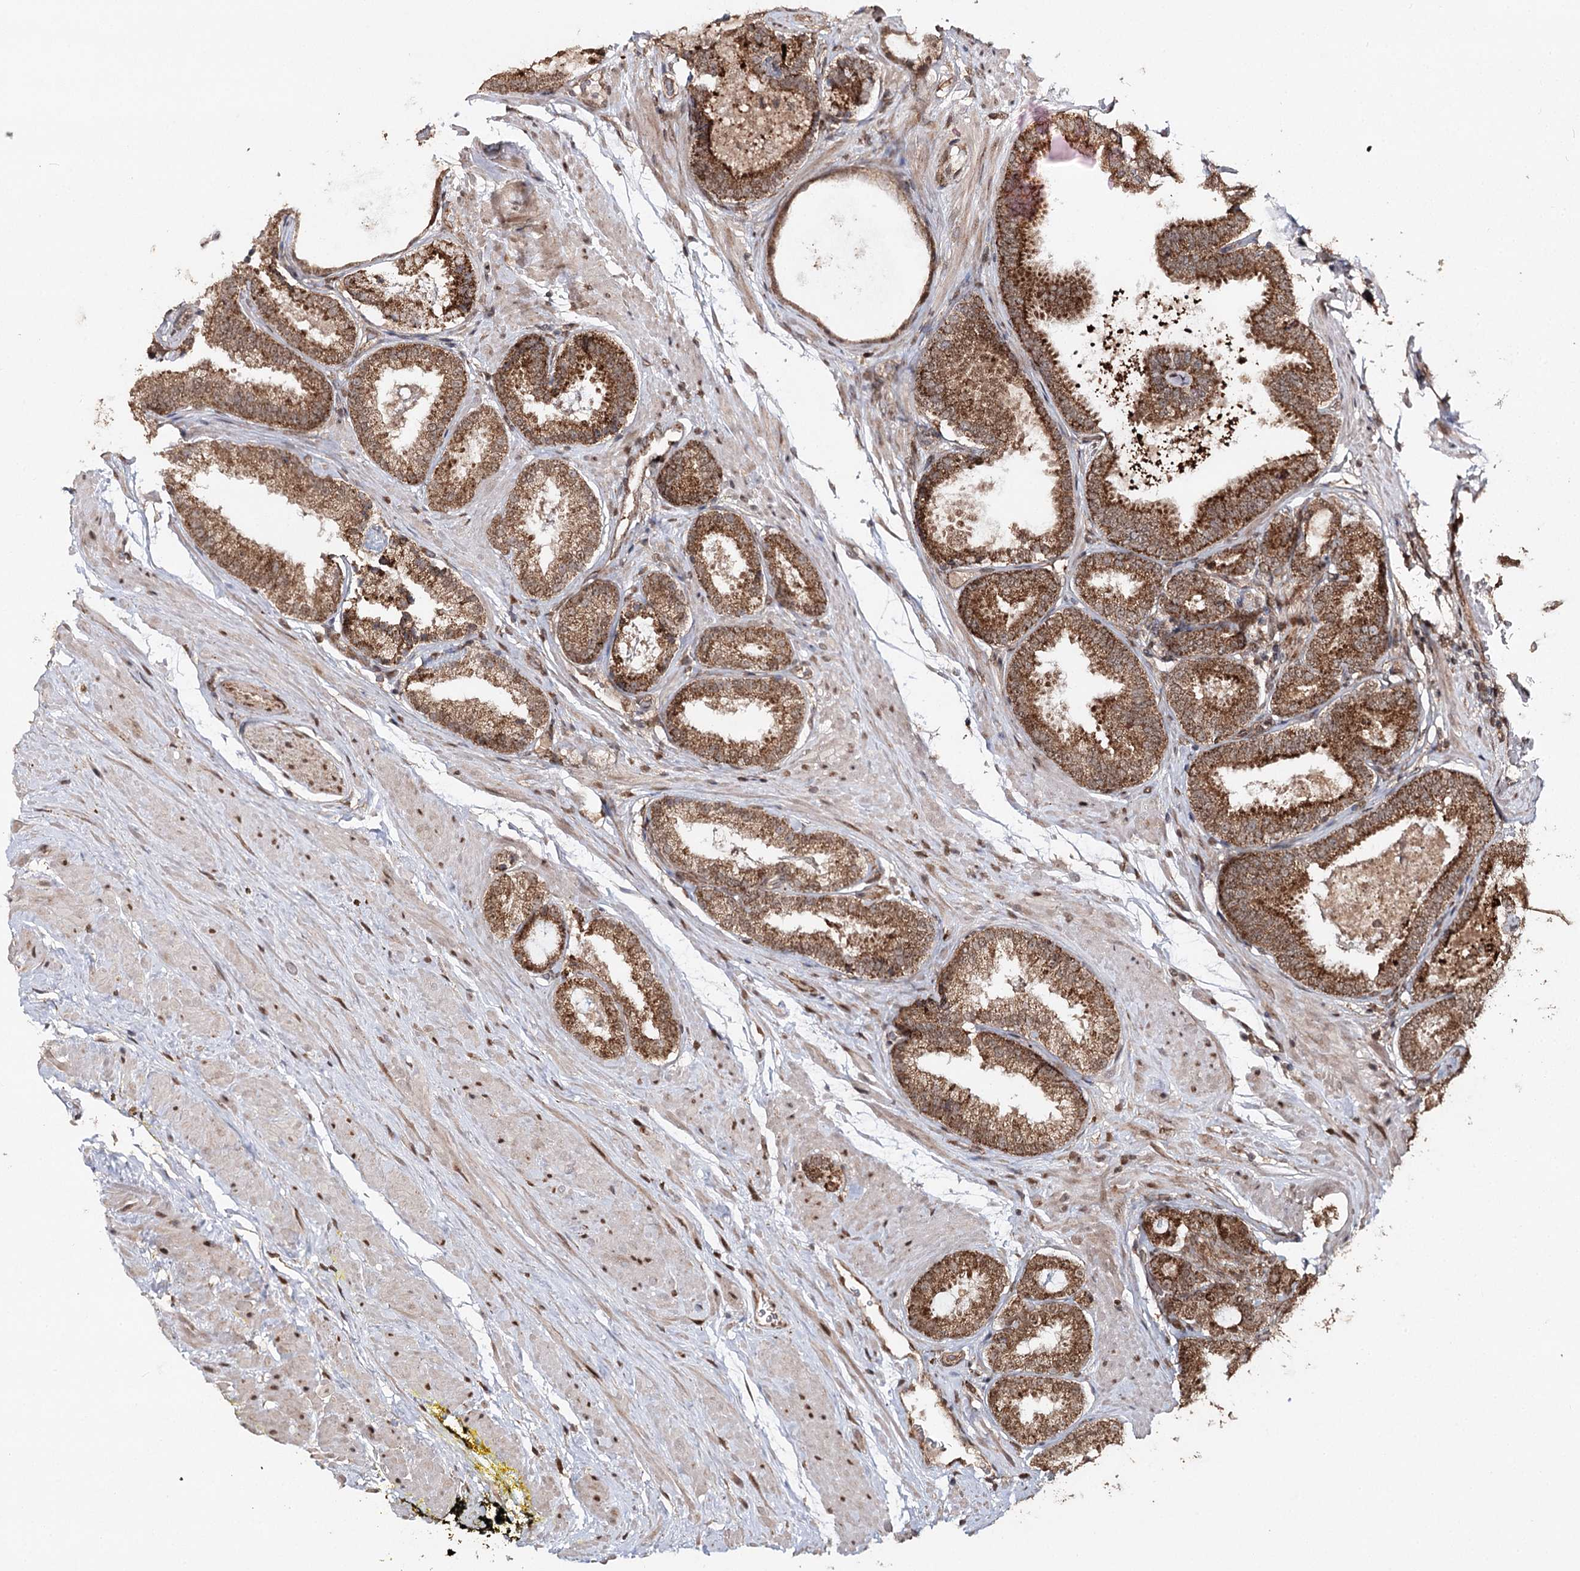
{"staining": {"intensity": "moderate", "quantity": ">75%", "location": "cytoplasmic/membranous"}, "tissue": "prostate cancer", "cell_type": "Tumor cells", "image_type": "cancer", "snomed": [{"axis": "morphology", "description": "Adenocarcinoma, Low grade"}, {"axis": "topography", "description": "Prostate"}], "caption": "Prostate cancer (adenocarcinoma (low-grade)) stained with immunohistochemistry shows moderate cytoplasmic/membranous staining in approximately >75% of tumor cells.", "gene": "ZNRF3", "patient": {"sex": "male", "age": 71}}